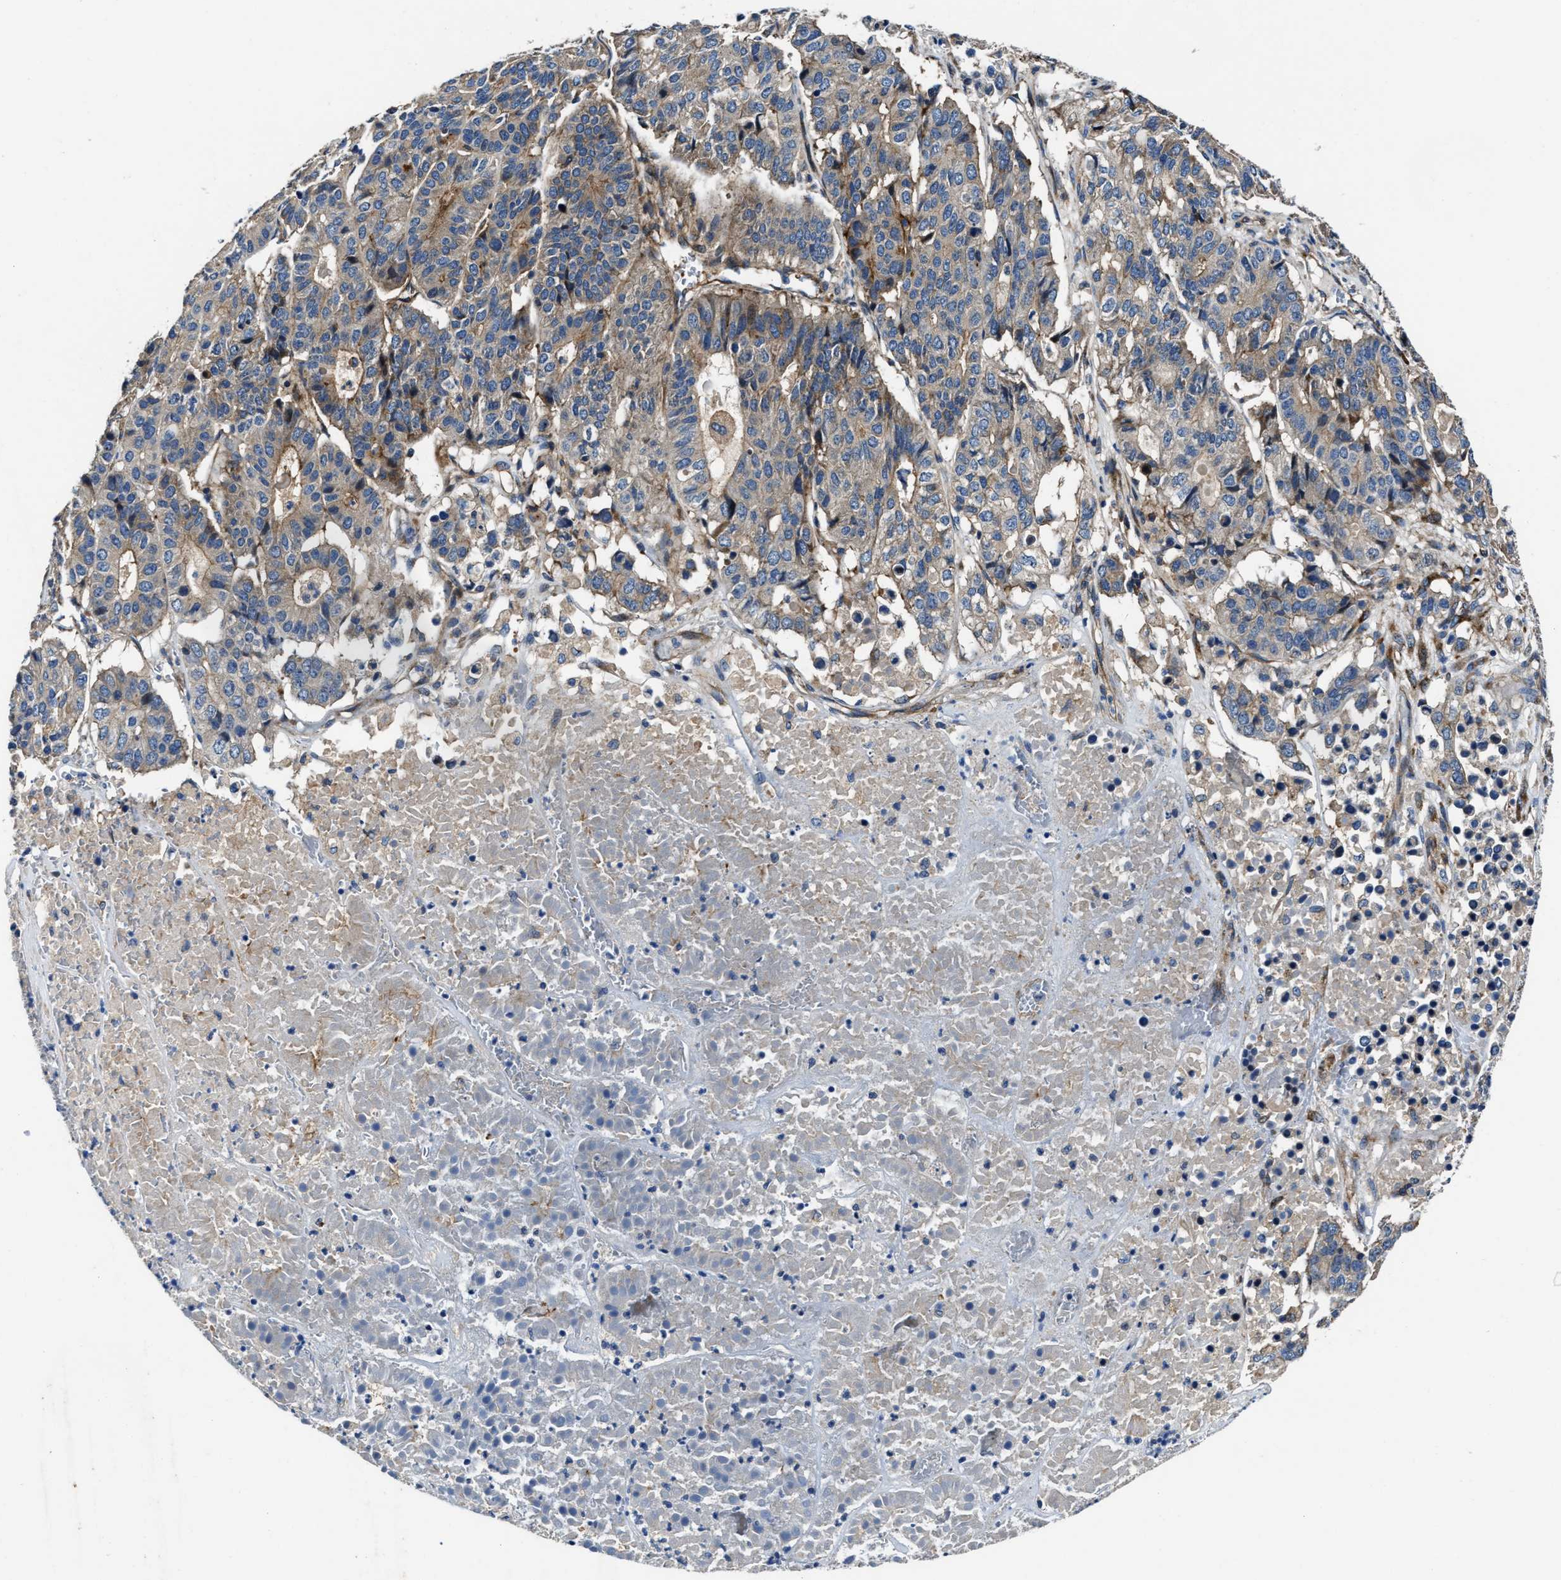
{"staining": {"intensity": "weak", "quantity": ">75%", "location": "cytoplasmic/membranous"}, "tissue": "pancreatic cancer", "cell_type": "Tumor cells", "image_type": "cancer", "snomed": [{"axis": "morphology", "description": "Adenocarcinoma, NOS"}, {"axis": "topography", "description": "Pancreas"}], "caption": "Immunohistochemical staining of pancreatic cancer reveals low levels of weak cytoplasmic/membranous staining in about >75% of tumor cells.", "gene": "PTAR1", "patient": {"sex": "male", "age": 50}}